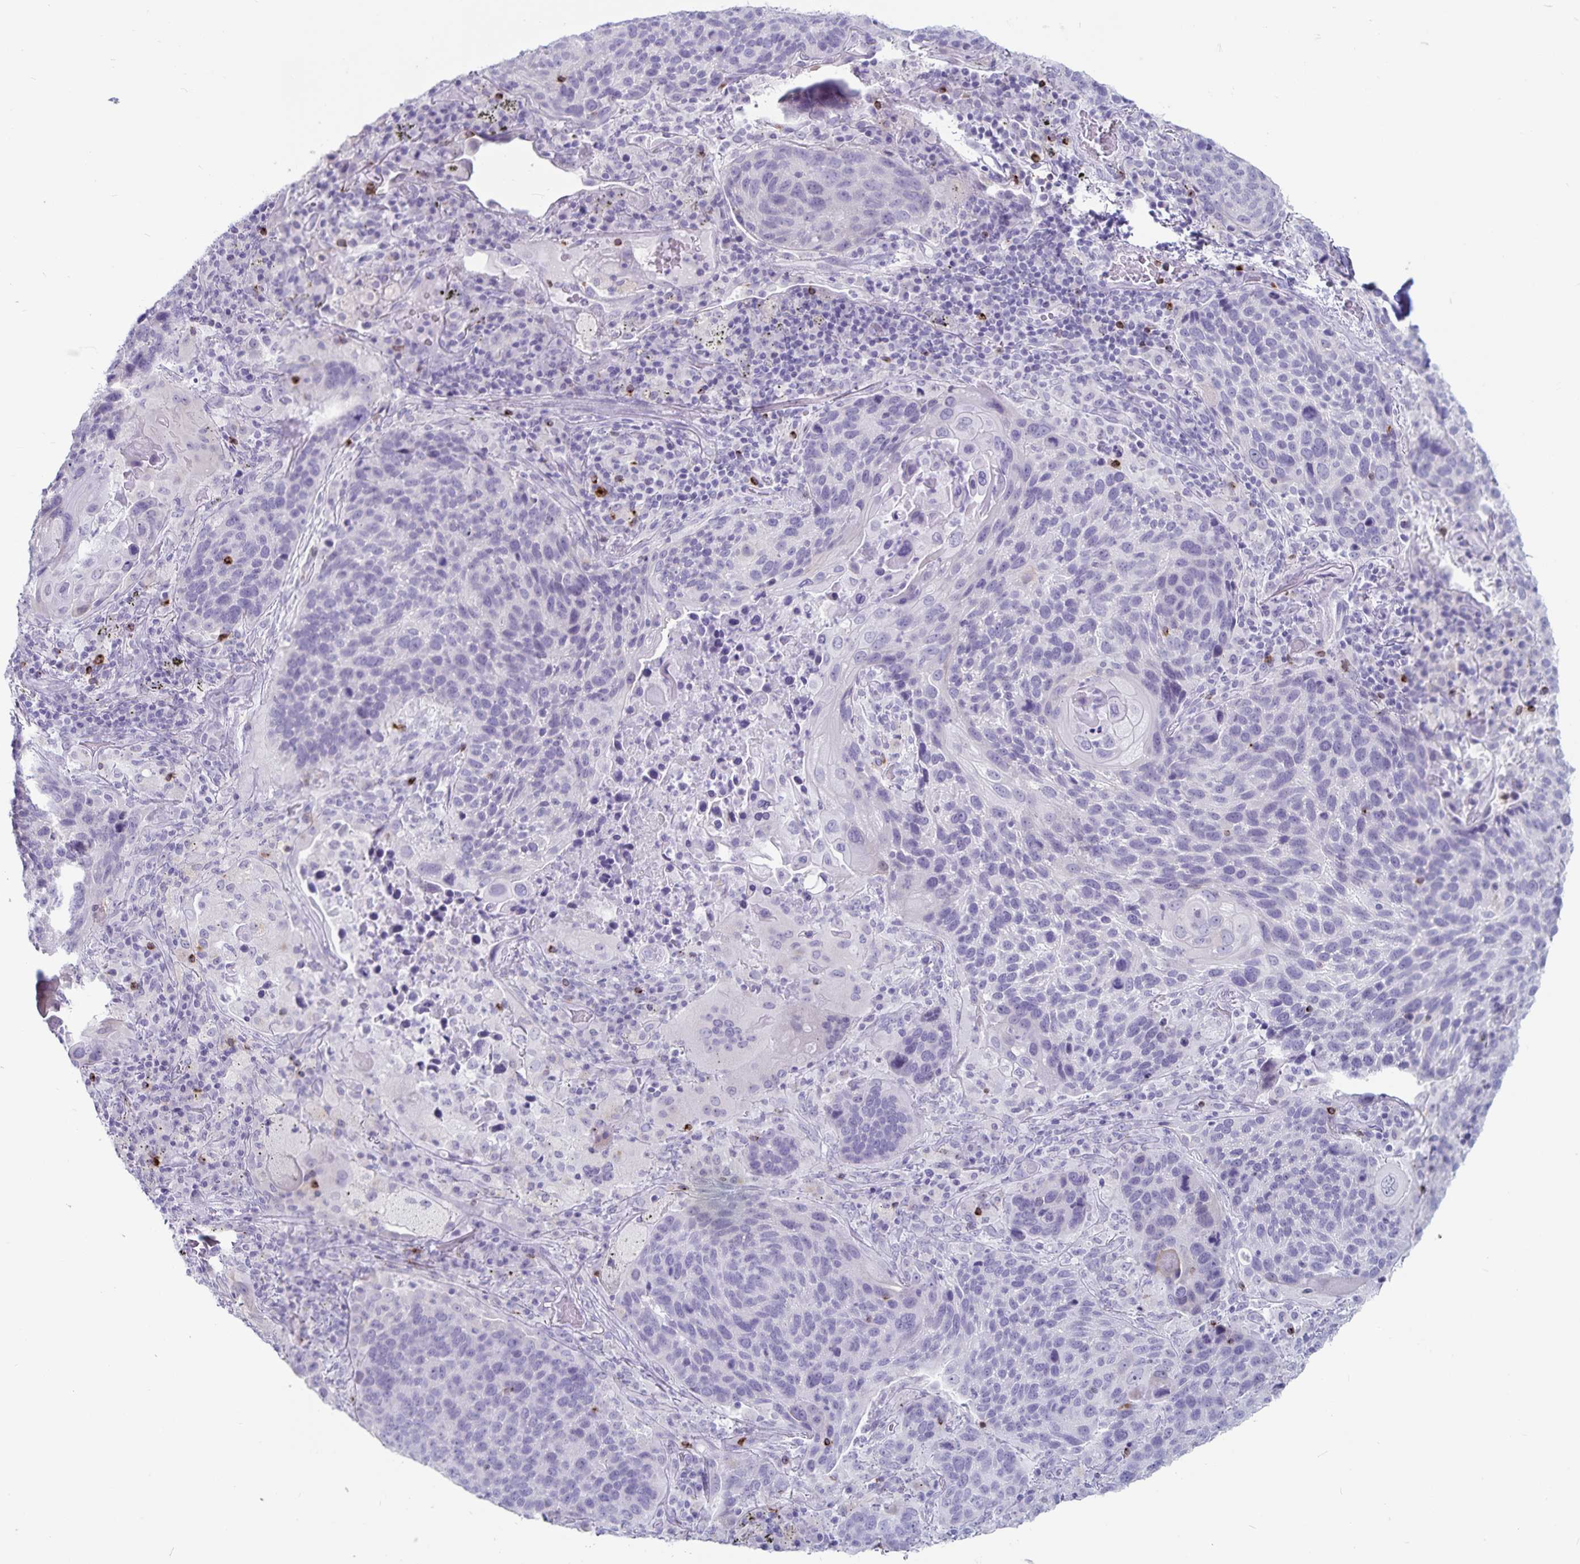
{"staining": {"intensity": "negative", "quantity": "none", "location": "none"}, "tissue": "lung cancer", "cell_type": "Tumor cells", "image_type": "cancer", "snomed": [{"axis": "morphology", "description": "Squamous cell carcinoma, NOS"}, {"axis": "topography", "description": "Lung"}], "caption": "Micrograph shows no protein staining in tumor cells of lung cancer (squamous cell carcinoma) tissue.", "gene": "GNLY", "patient": {"sex": "male", "age": 68}}